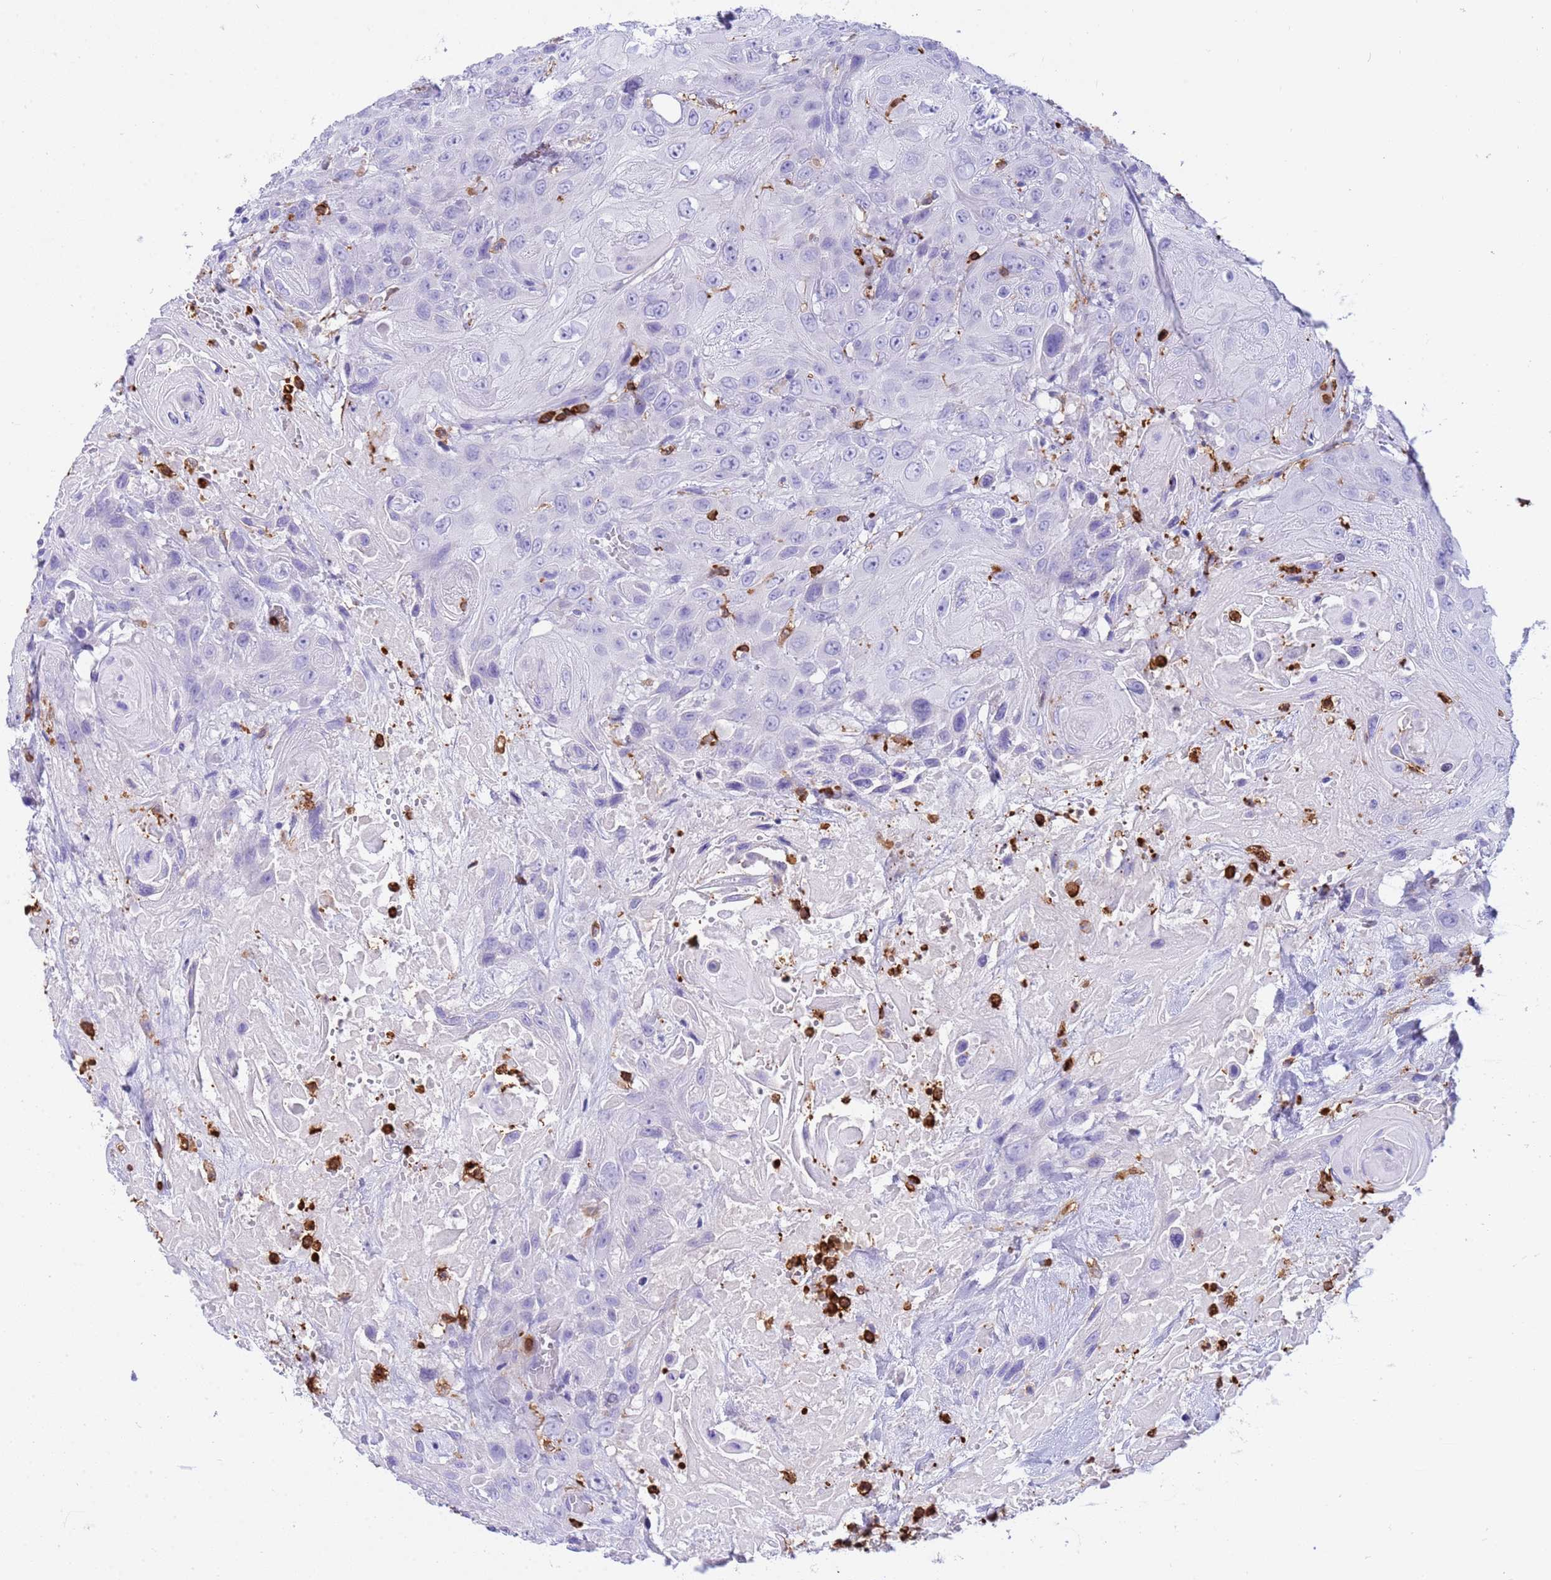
{"staining": {"intensity": "negative", "quantity": "none", "location": "none"}, "tissue": "head and neck cancer", "cell_type": "Tumor cells", "image_type": "cancer", "snomed": [{"axis": "morphology", "description": "Squamous cell carcinoma, NOS"}, {"axis": "topography", "description": "Head-Neck"}], "caption": "Head and neck cancer (squamous cell carcinoma) was stained to show a protein in brown. There is no significant expression in tumor cells. Nuclei are stained in blue.", "gene": "IRF5", "patient": {"sex": "male", "age": 81}}